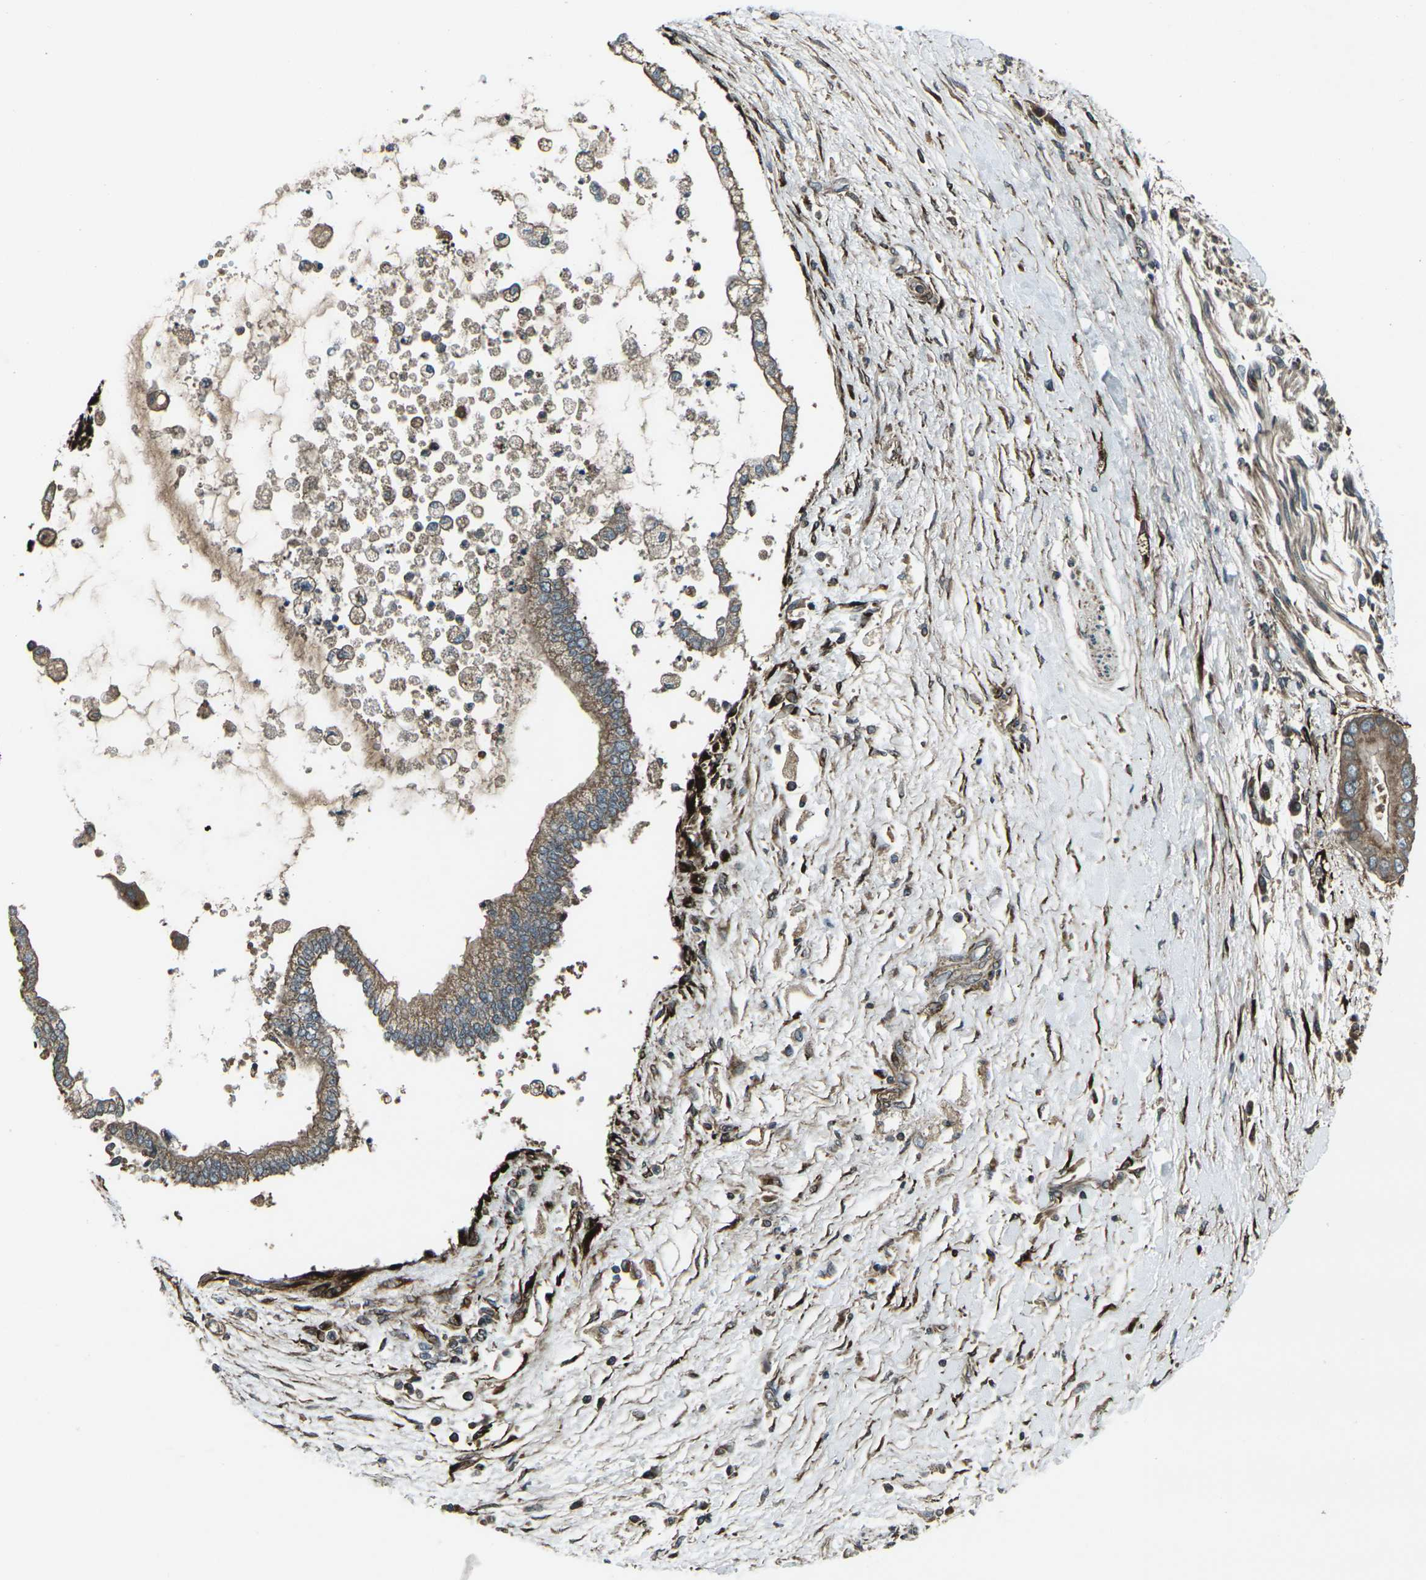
{"staining": {"intensity": "moderate", "quantity": "25%-75%", "location": "cytoplasmic/membranous"}, "tissue": "liver cancer", "cell_type": "Tumor cells", "image_type": "cancer", "snomed": [{"axis": "morphology", "description": "Cholangiocarcinoma"}, {"axis": "topography", "description": "Liver"}], "caption": "Liver cancer was stained to show a protein in brown. There is medium levels of moderate cytoplasmic/membranous expression in approximately 25%-75% of tumor cells.", "gene": "LSMEM1", "patient": {"sex": "male", "age": 50}}